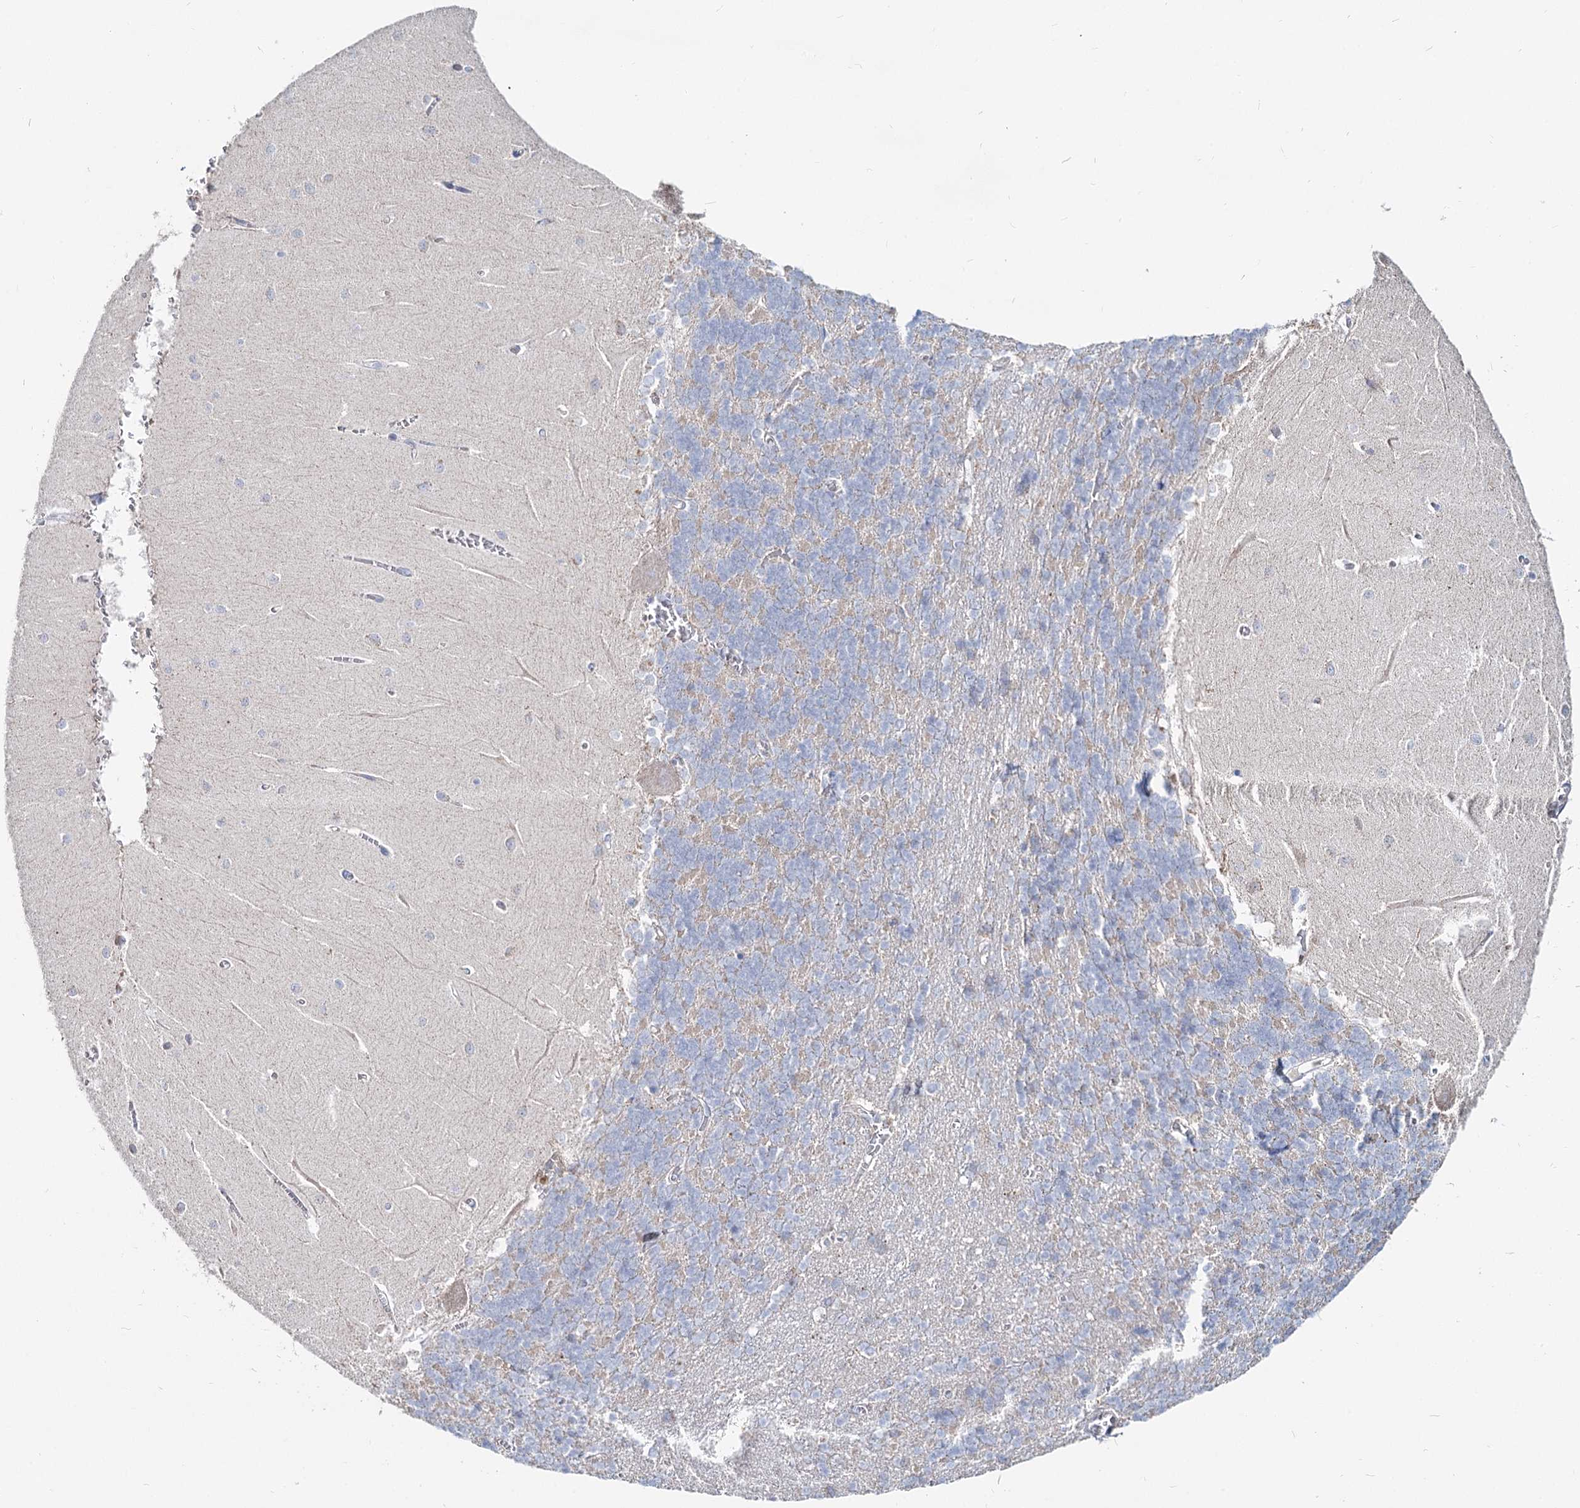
{"staining": {"intensity": "negative", "quantity": "none", "location": "none"}, "tissue": "cerebellum", "cell_type": "Cells in granular layer", "image_type": "normal", "snomed": [{"axis": "morphology", "description": "Normal tissue, NOS"}, {"axis": "topography", "description": "Cerebellum"}], "caption": "A high-resolution micrograph shows immunohistochemistry staining of normal cerebellum, which demonstrates no significant positivity in cells in granular layer. Nuclei are stained in blue.", "gene": "MCCC2", "patient": {"sex": "male", "age": 37}}